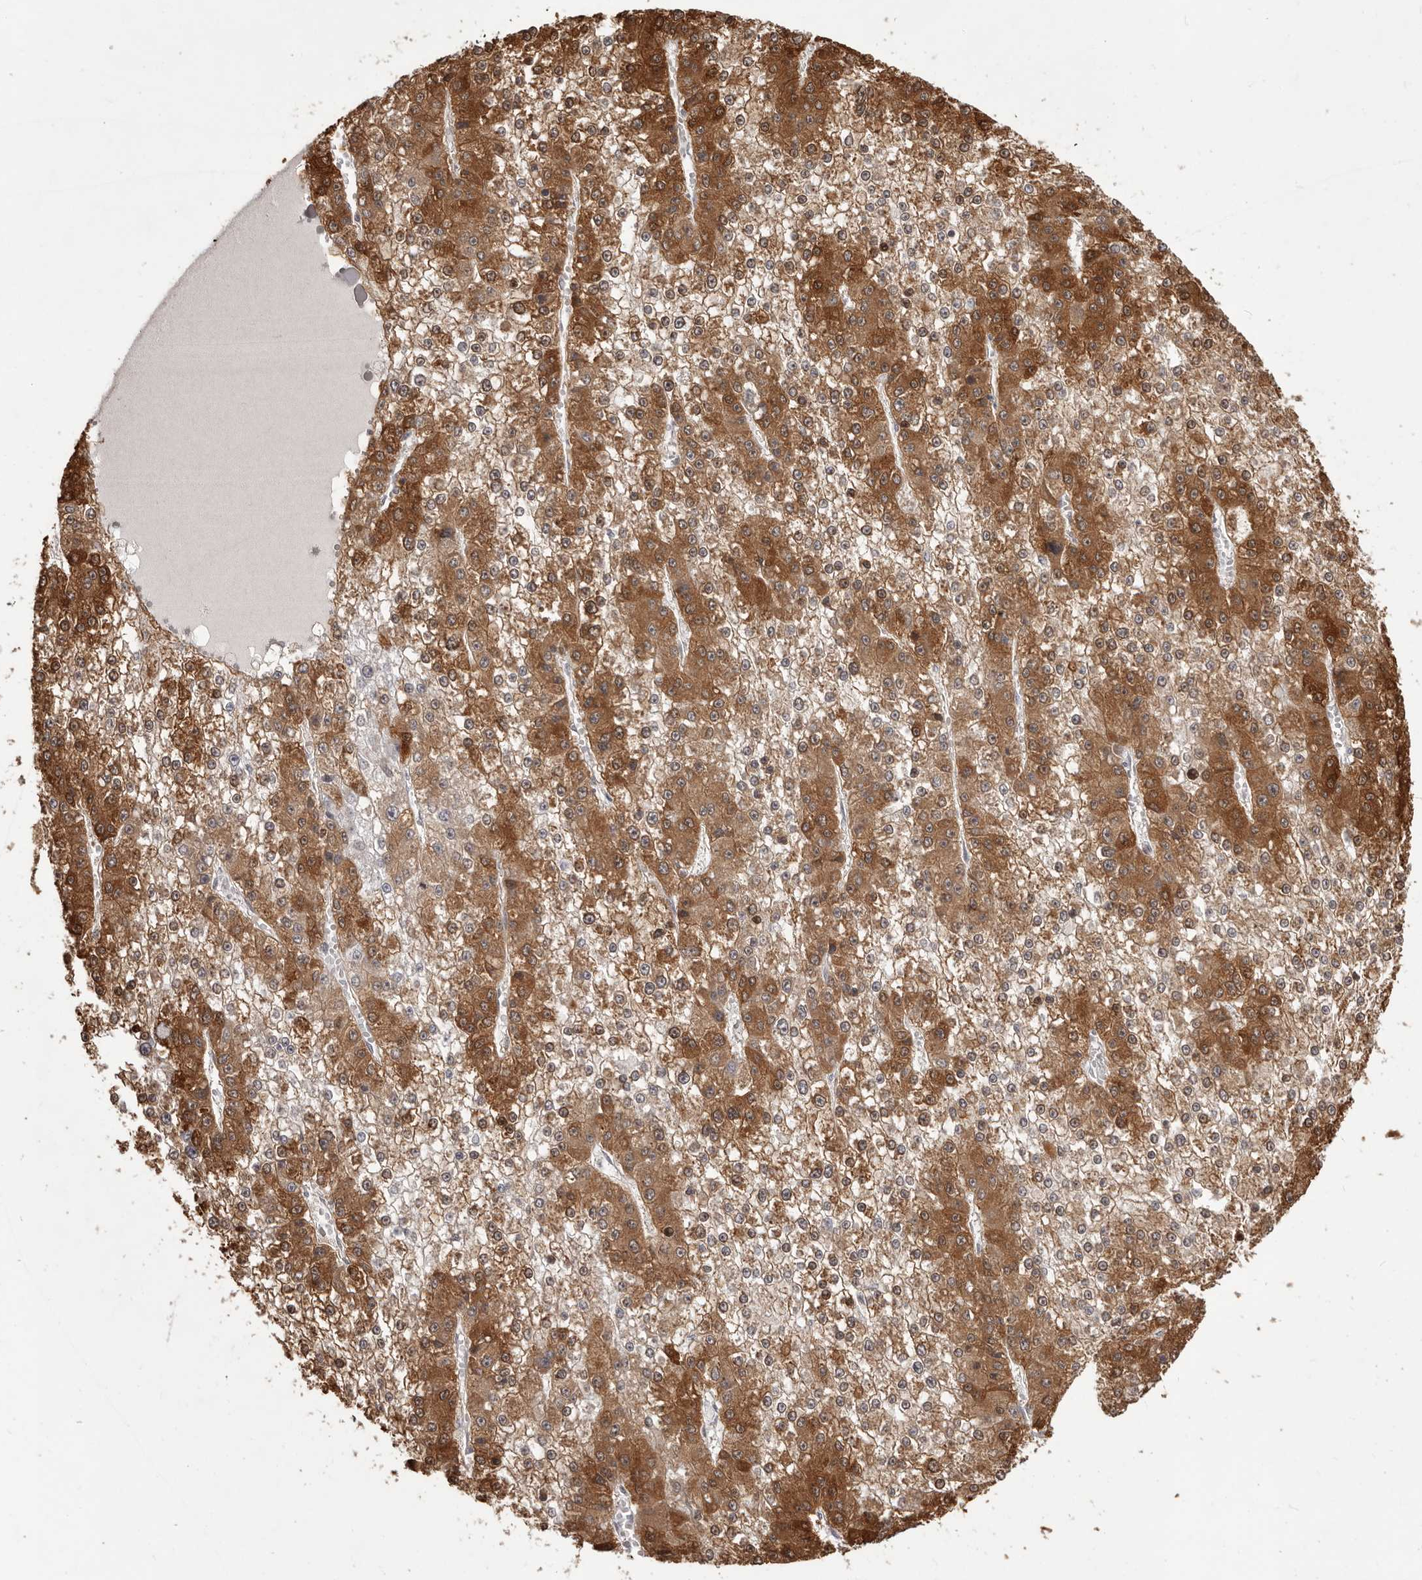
{"staining": {"intensity": "moderate", "quantity": ">75%", "location": "cytoplasmic/membranous"}, "tissue": "liver cancer", "cell_type": "Tumor cells", "image_type": "cancer", "snomed": [{"axis": "morphology", "description": "Carcinoma, Hepatocellular, NOS"}, {"axis": "topography", "description": "Liver"}], "caption": "Hepatocellular carcinoma (liver) was stained to show a protein in brown. There is medium levels of moderate cytoplasmic/membranous staining in approximately >75% of tumor cells.", "gene": "GFOD1", "patient": {"sex": "female", "age": 73}}